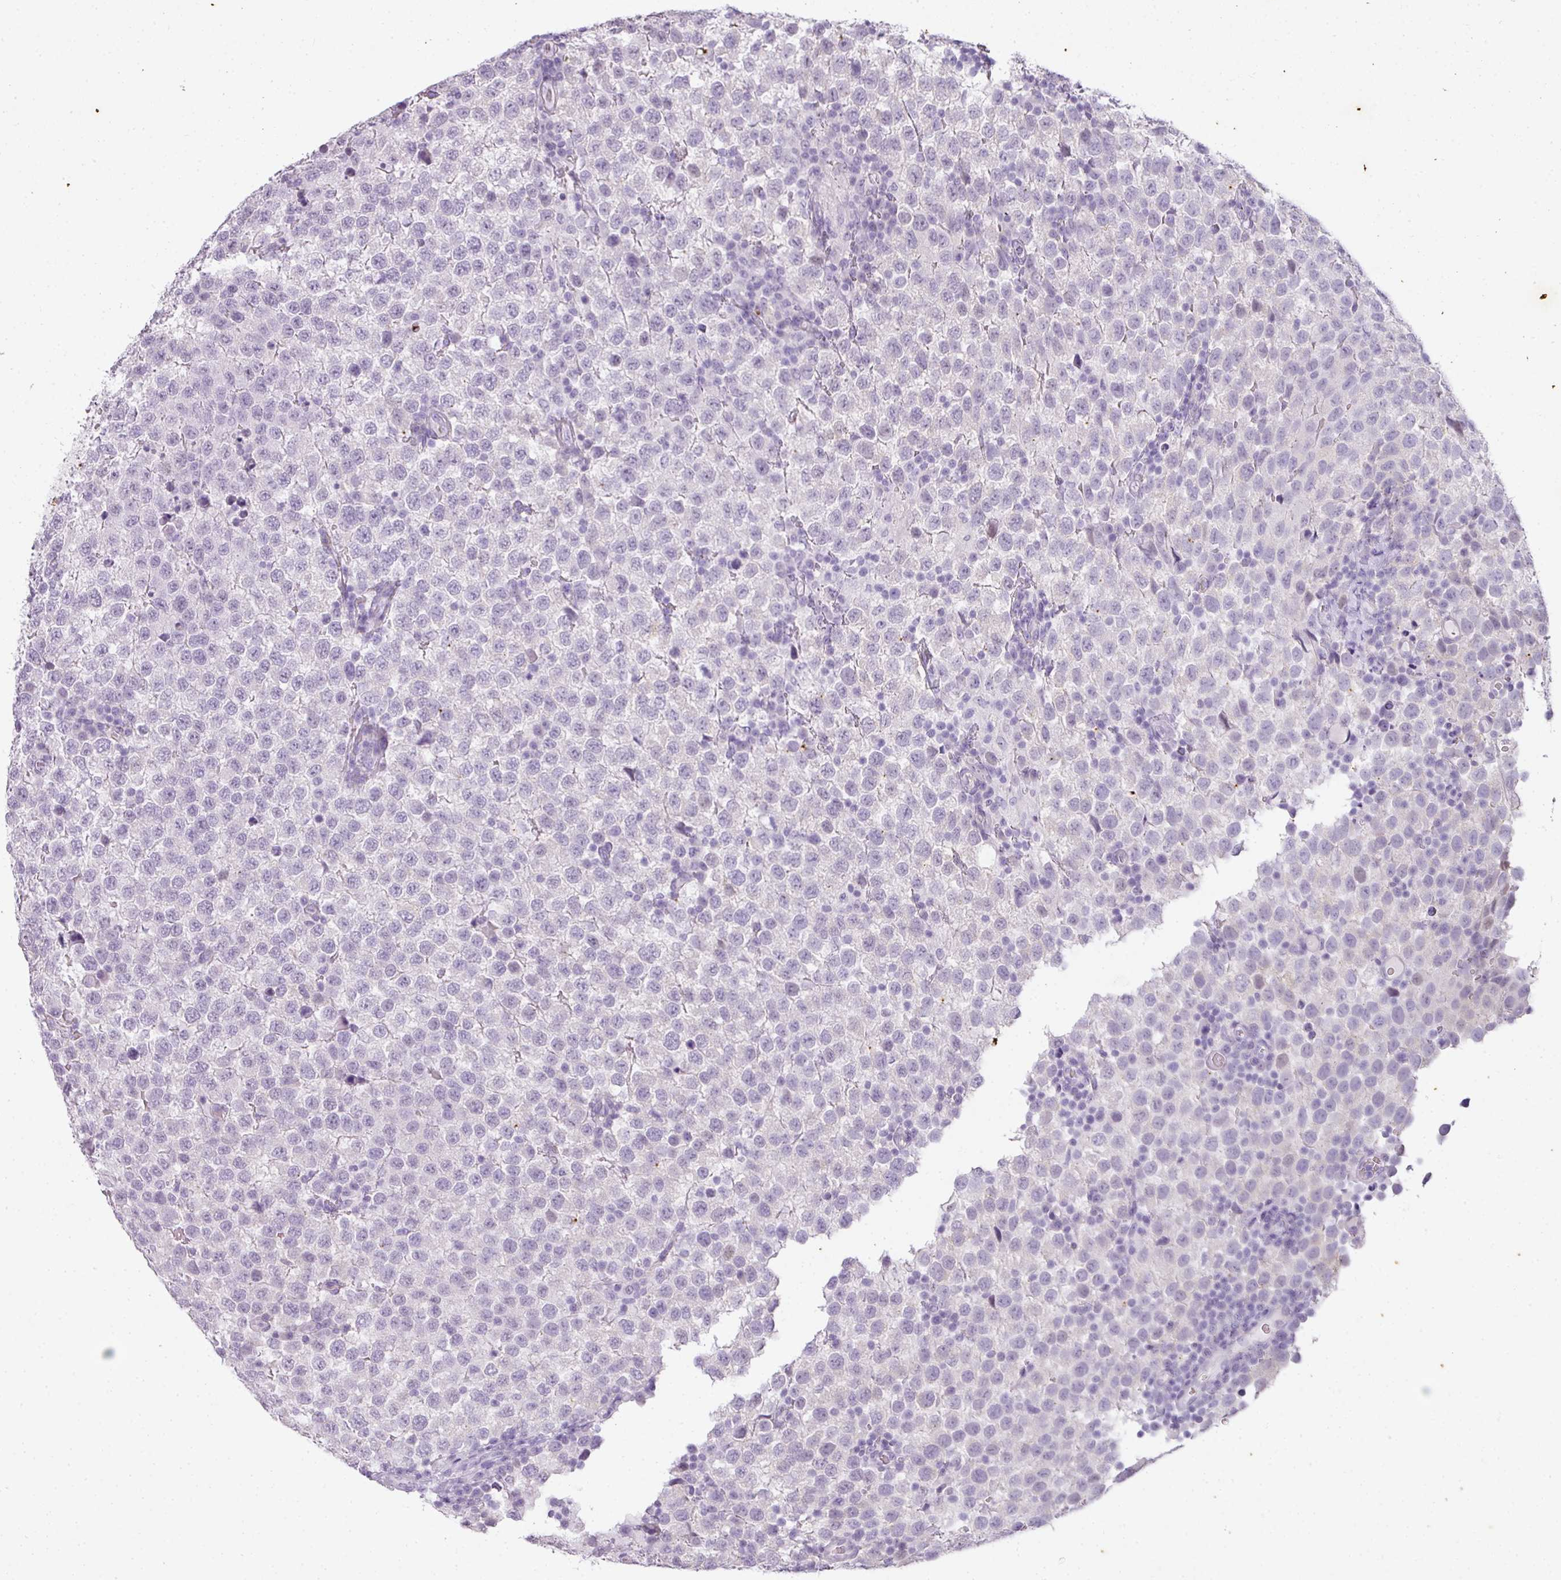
{"staining": {"intensity": "negative", "quantity": "none", "location": "none"}, "tissue": "testis cancer", "cell_type": "Tumor cells", "image_type": "cancer", "snomed": [{"axis": "morphology", "description": "Seminoma, NOS"}, {"axis": "topography", "description": "Testis"}], "caption": "Immunohistochemistry micrograph of human seminoma (testis) stained for a protein (brown), which reveals no staining in tumor cells.", "gene": "RBMY1F", "patient": {"sex": "male", "age": 34}}